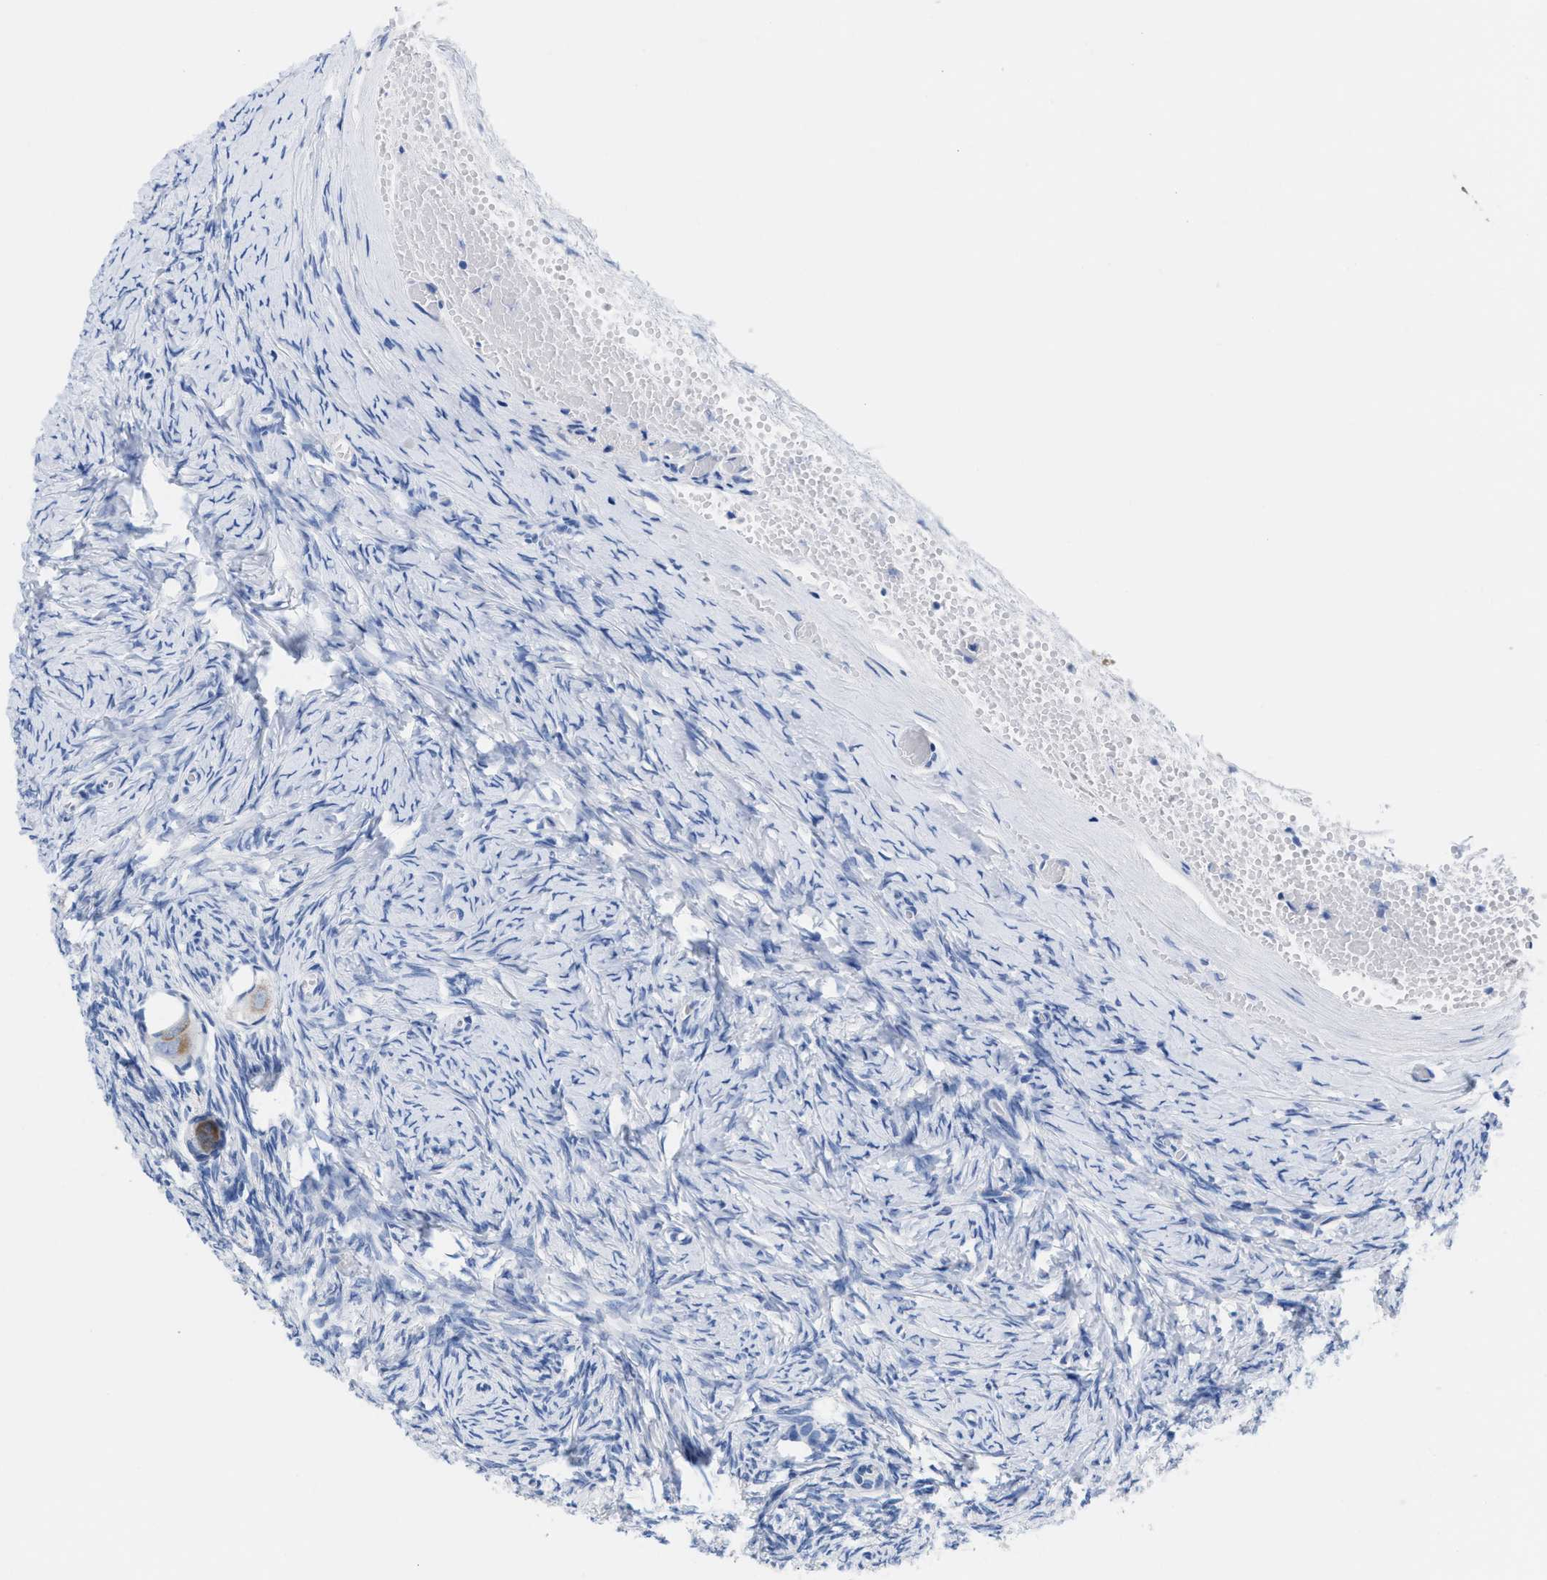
{"staining": {"intensity": "moderate", "quantity": "25%-75%", "location": "cytoplasmic/membranous"}, "tissue": "ovary", "cell_type": "Follicle cells", "image_type": "normal", "snomed": [{"axis": "morphology", "description": "Normal tissue, NOS"}, {"axis": "topography", "description": "Ovary"}], "caption": "Protein expression analysis of normal human ovary reveals moderate cytoplasmic/membranous expression in approximately 25%-75% of follicle cells.", "gene": "SLFN13", "patient": {"sex": "female", "age": 27}}